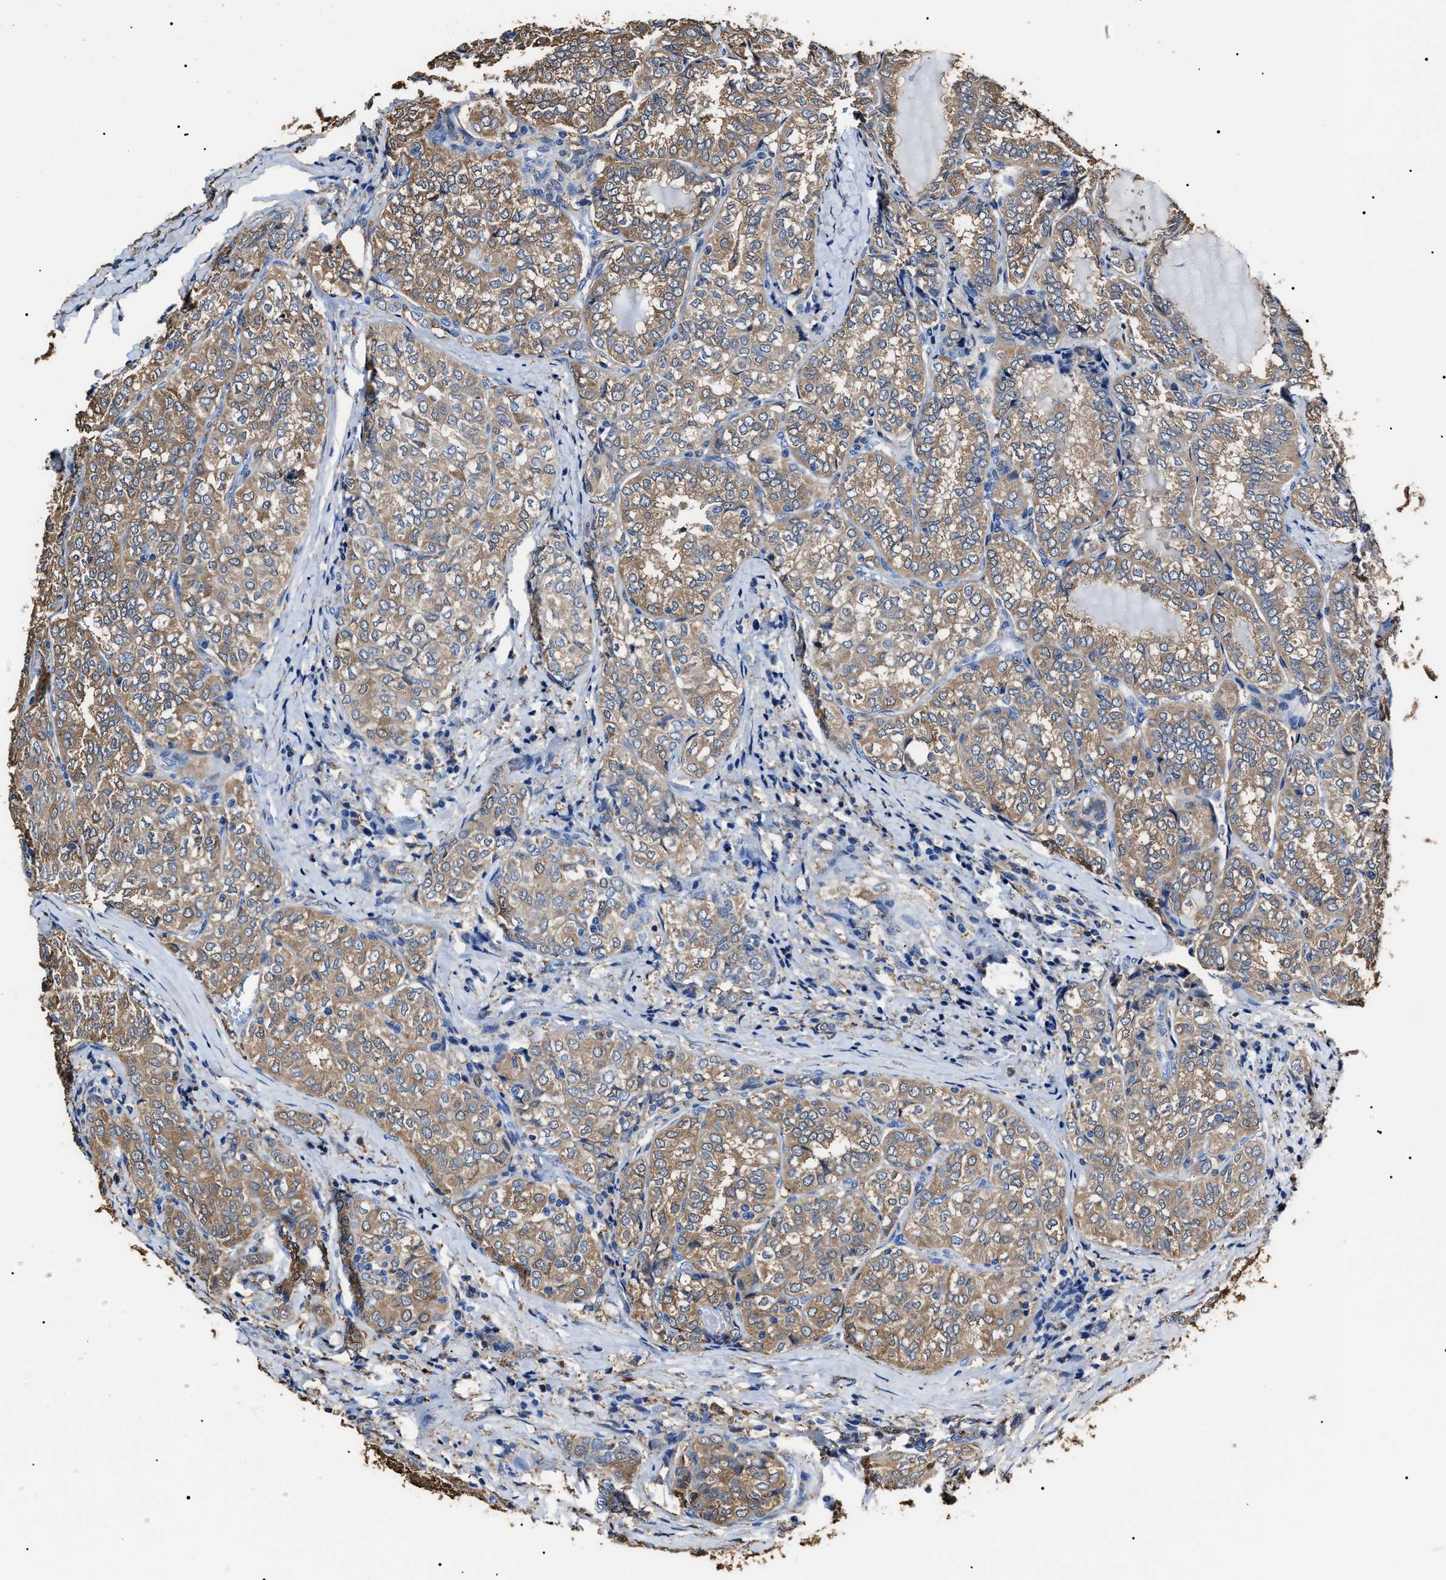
{"staining": {"intensity": "moderate", "quantity": ">75%", "location": "cytoplasmic/membranous"}, "tissue": "thyroid cancer", "cell_type": "Tumor cells", "image_type": "cancer", "snomed": [{"axis": "morphology", "description": "Normal tissue, NOS"}, {"axis": "morphology", "description": "Papillary adenocarcinoma, NOS"}, {"axis": "topography", "description": "Thyroid gland"}], "caption": "Brown immunohistochemical staining in human thyroid cancer (papillary adenocarcinoma) demonstrates moderate cytoplasmic/membranous staining in approximately >75% of tumor cells.", "gene": "ALDH1A1", "patient": {"sex": "female", "age": 30}}